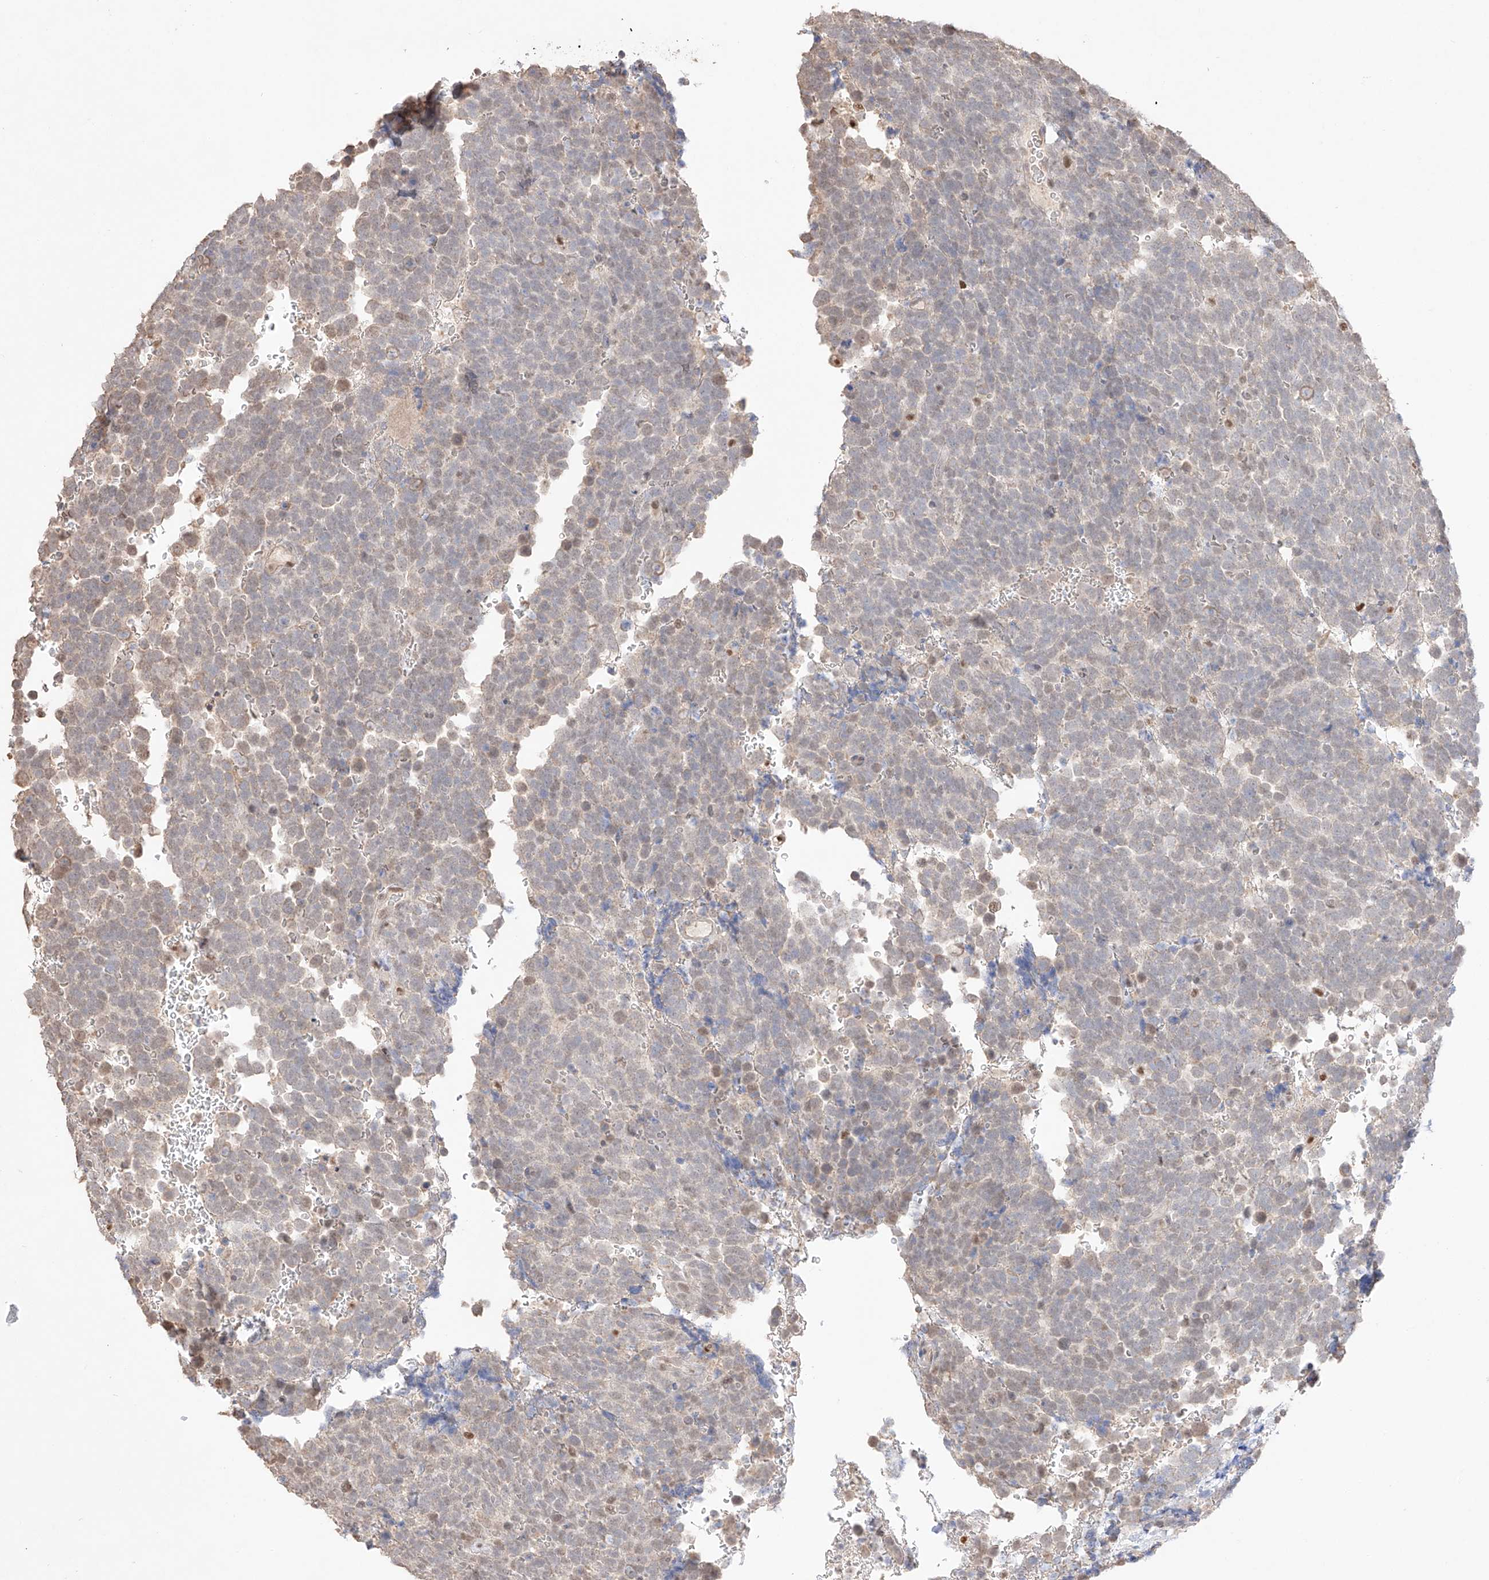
{"staining": {"intensity": "weak", "quantity": "<25%", "location": "nuclear"}, "tissue": "urothelial cancer", "cell_type": "Tumor cells", "image_type": "cancer", "snomed": [{"axis": "morphology", "description": "Urothelial carcinoma, High grade"}, {"axis": "topography", "description": "Urinary bladder"}], "caption": "Tumor cells show no significant protein positivity in urothelial carcinoma (high-grade). The staining was performed using DAB to visualize the protein expression in brown, while the nuclei were stained in blue with hematoxylin (Magnification: 20x).", "gene": "APIP", "patient": {"sex": "female", "age": 82}}